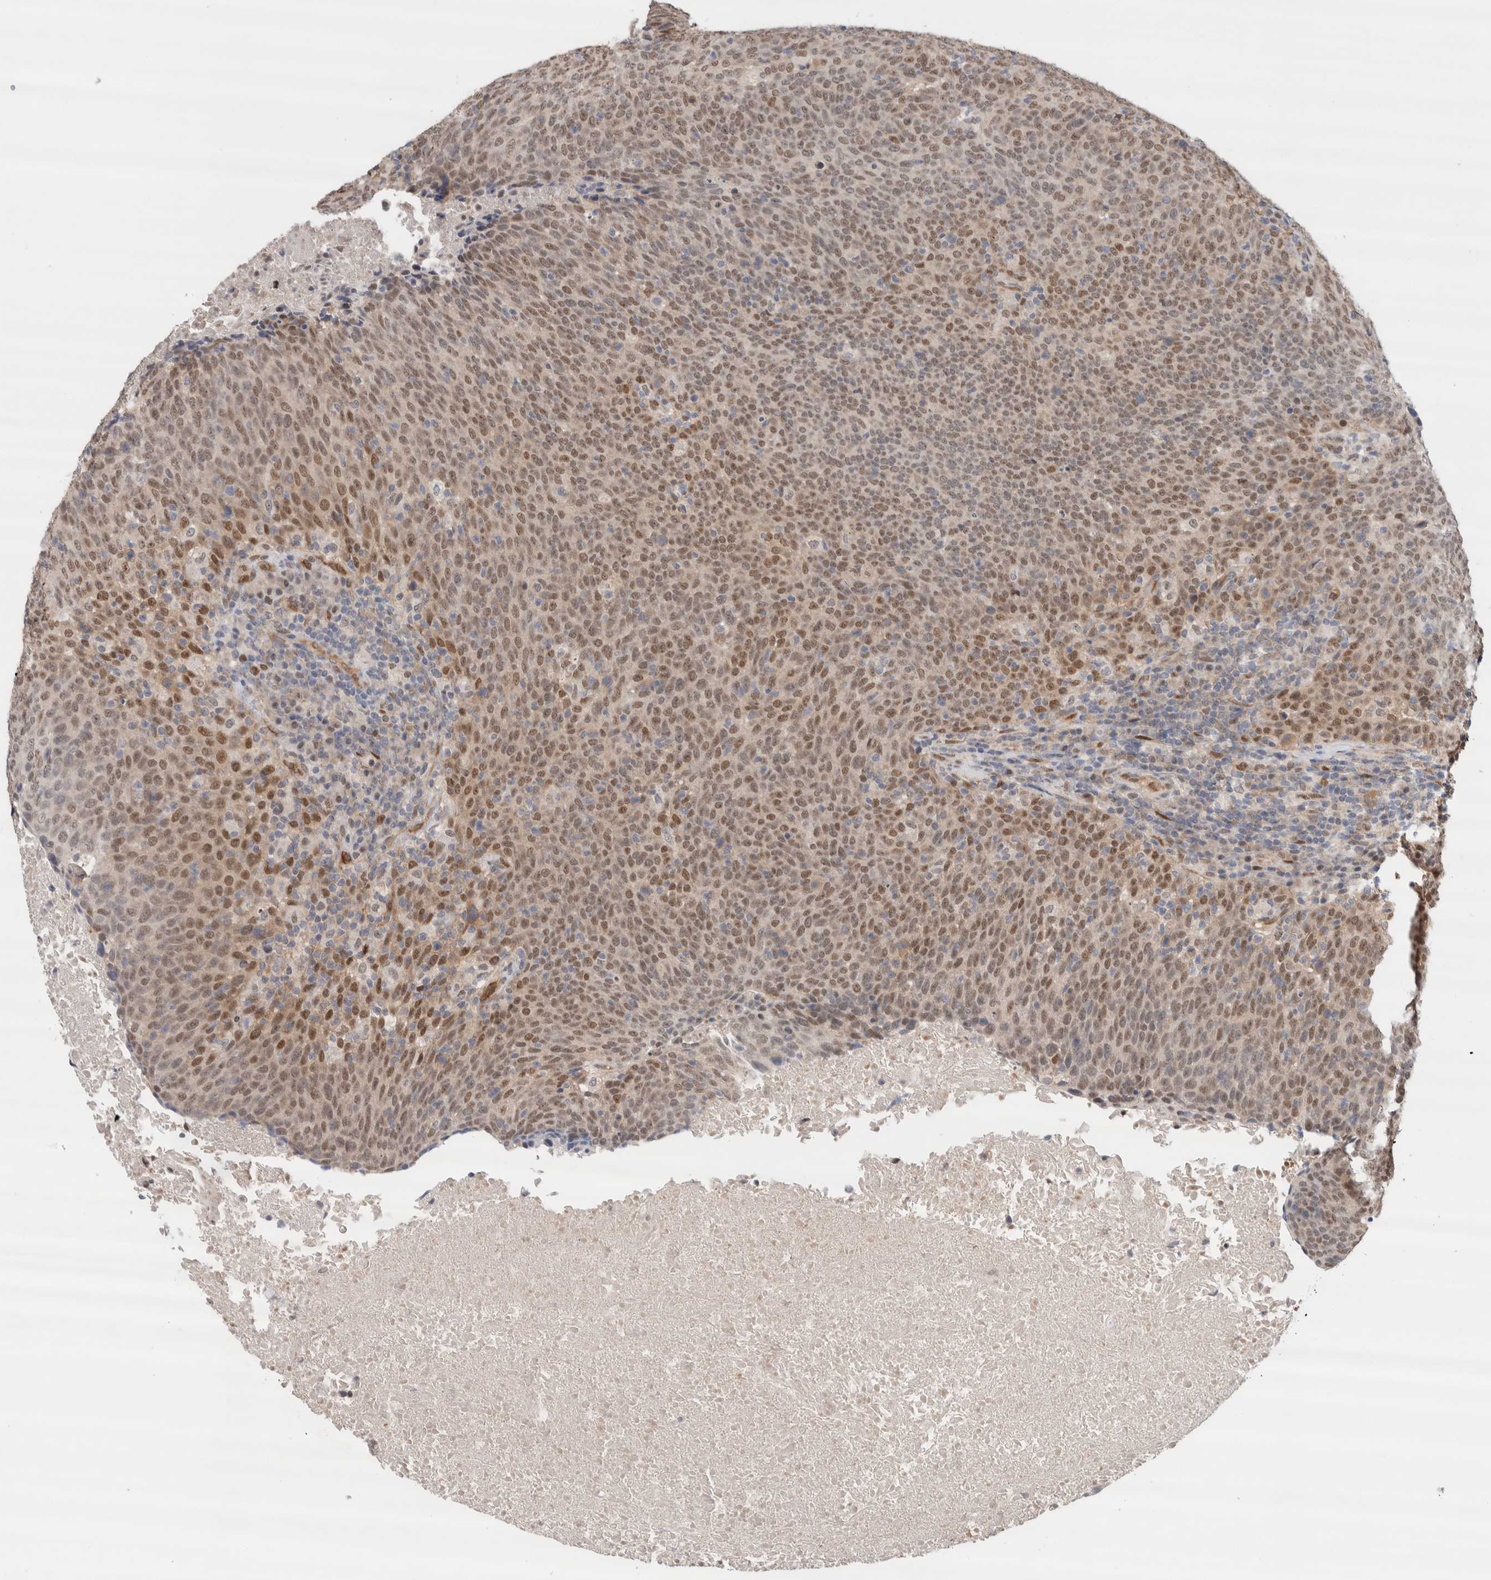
{"staining": {"intensity": "moderate", "quantity": ">75%", "location": "nuclear"}, "tissue": "head and neck cancer", "cell_type": "Tumor cells", "image_type": "cancer", "snomed": [{"axis": "morphology", "description": "Squamous cell carcinoma, NOS"}, {"axis": "morphology", "description": "Squamous cell carcinoma, metastatic, NOS"}, {"axis": "topography", "description": "Lymph node"}, {"axis": "topography", "description": "Head-Neck"}], "caption": "Immunohistochemical staining of human head and neck metastatic squamous cell carcinoma displays medium levels of moderate nuclear protein staining in about >75% of tumor cells. The staining was performed using DAB, with brown indicating positive protein expression. Nuclei are stained blue with hematoxylin.", "gene": "EIF4G3", "patient": {"sex": "male", "age": 62}}